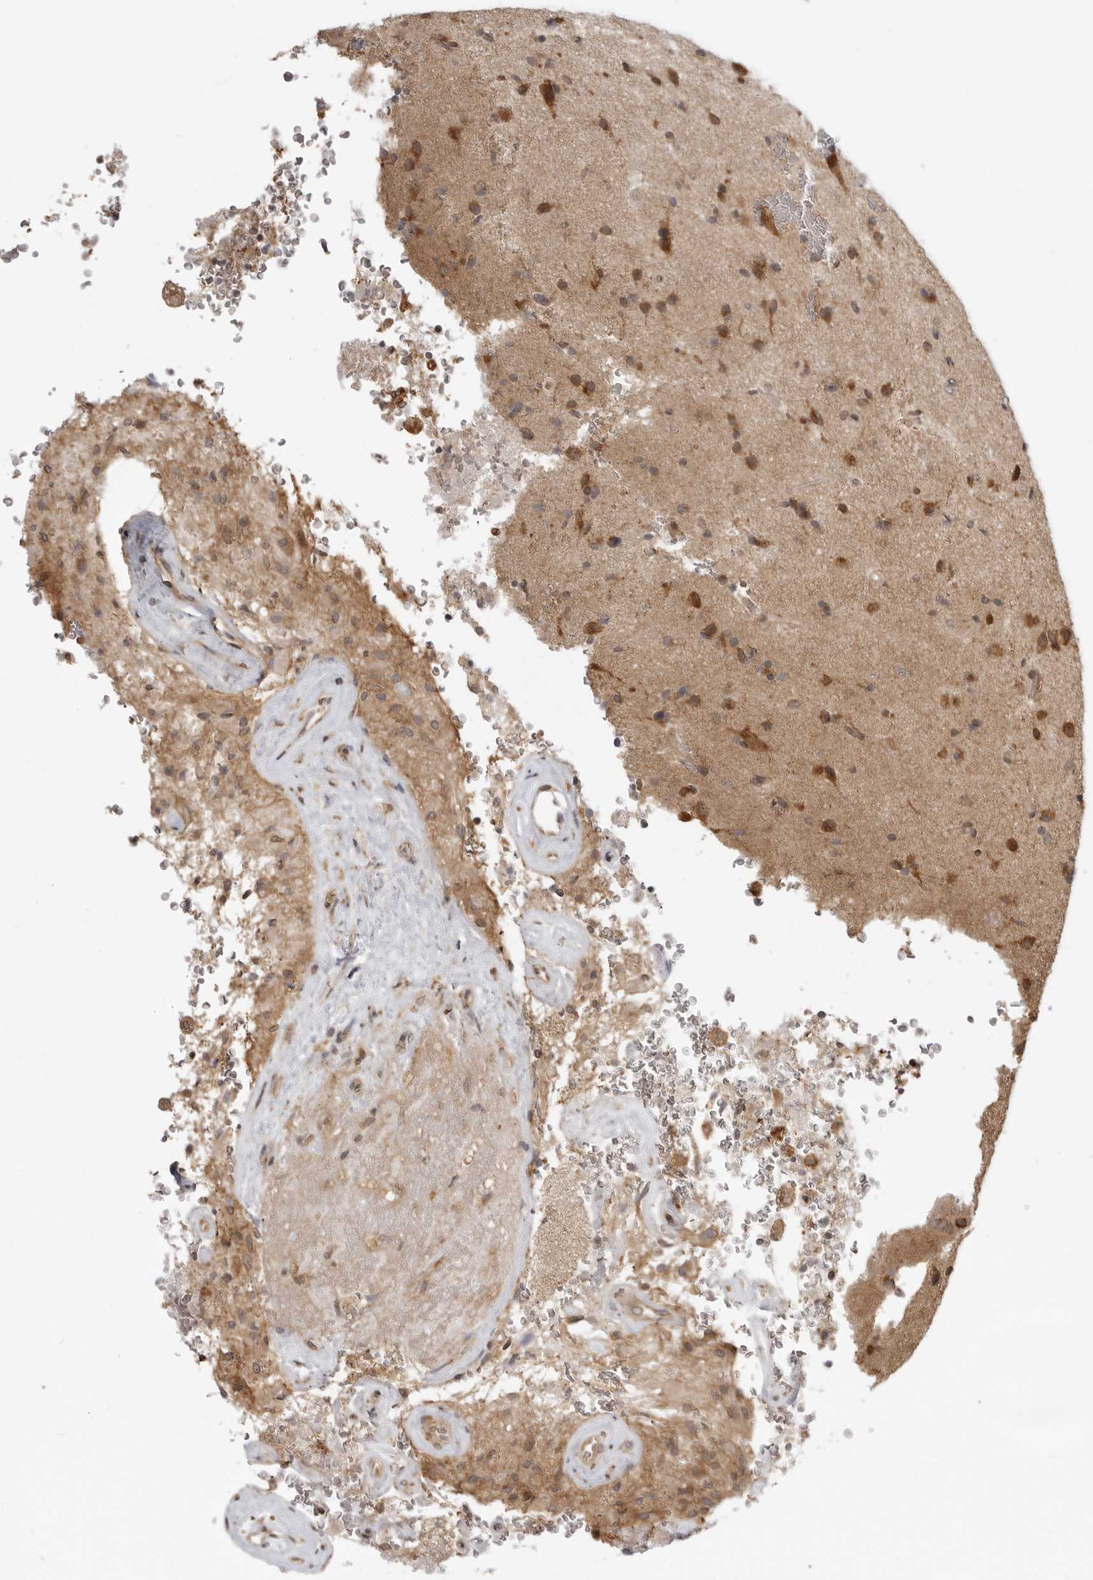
{"staining": {"intensity": "moderate", "quantity": "<25%", "location": "cytoplasmic/membranous"}, "tissue": "glioma", "cell_type": "Tumor cells", "image_type": "cancer", "snomed": [{"axis": "morphology", "description": "Glioma, malignant, High grade"}, {"axis": "topography", "description": "Brain"}], "caption": "Protein staining of glioma tissue reveals moderate cytoplasmic/membranous expression in approximately <25% of tumor cells. Immunohistochemistry (ihc) stains the protein of interest in brown and the nuclei are stained blue.", "gene": "PRRC2A", "patient": {"sex": "male", "age": 72}}